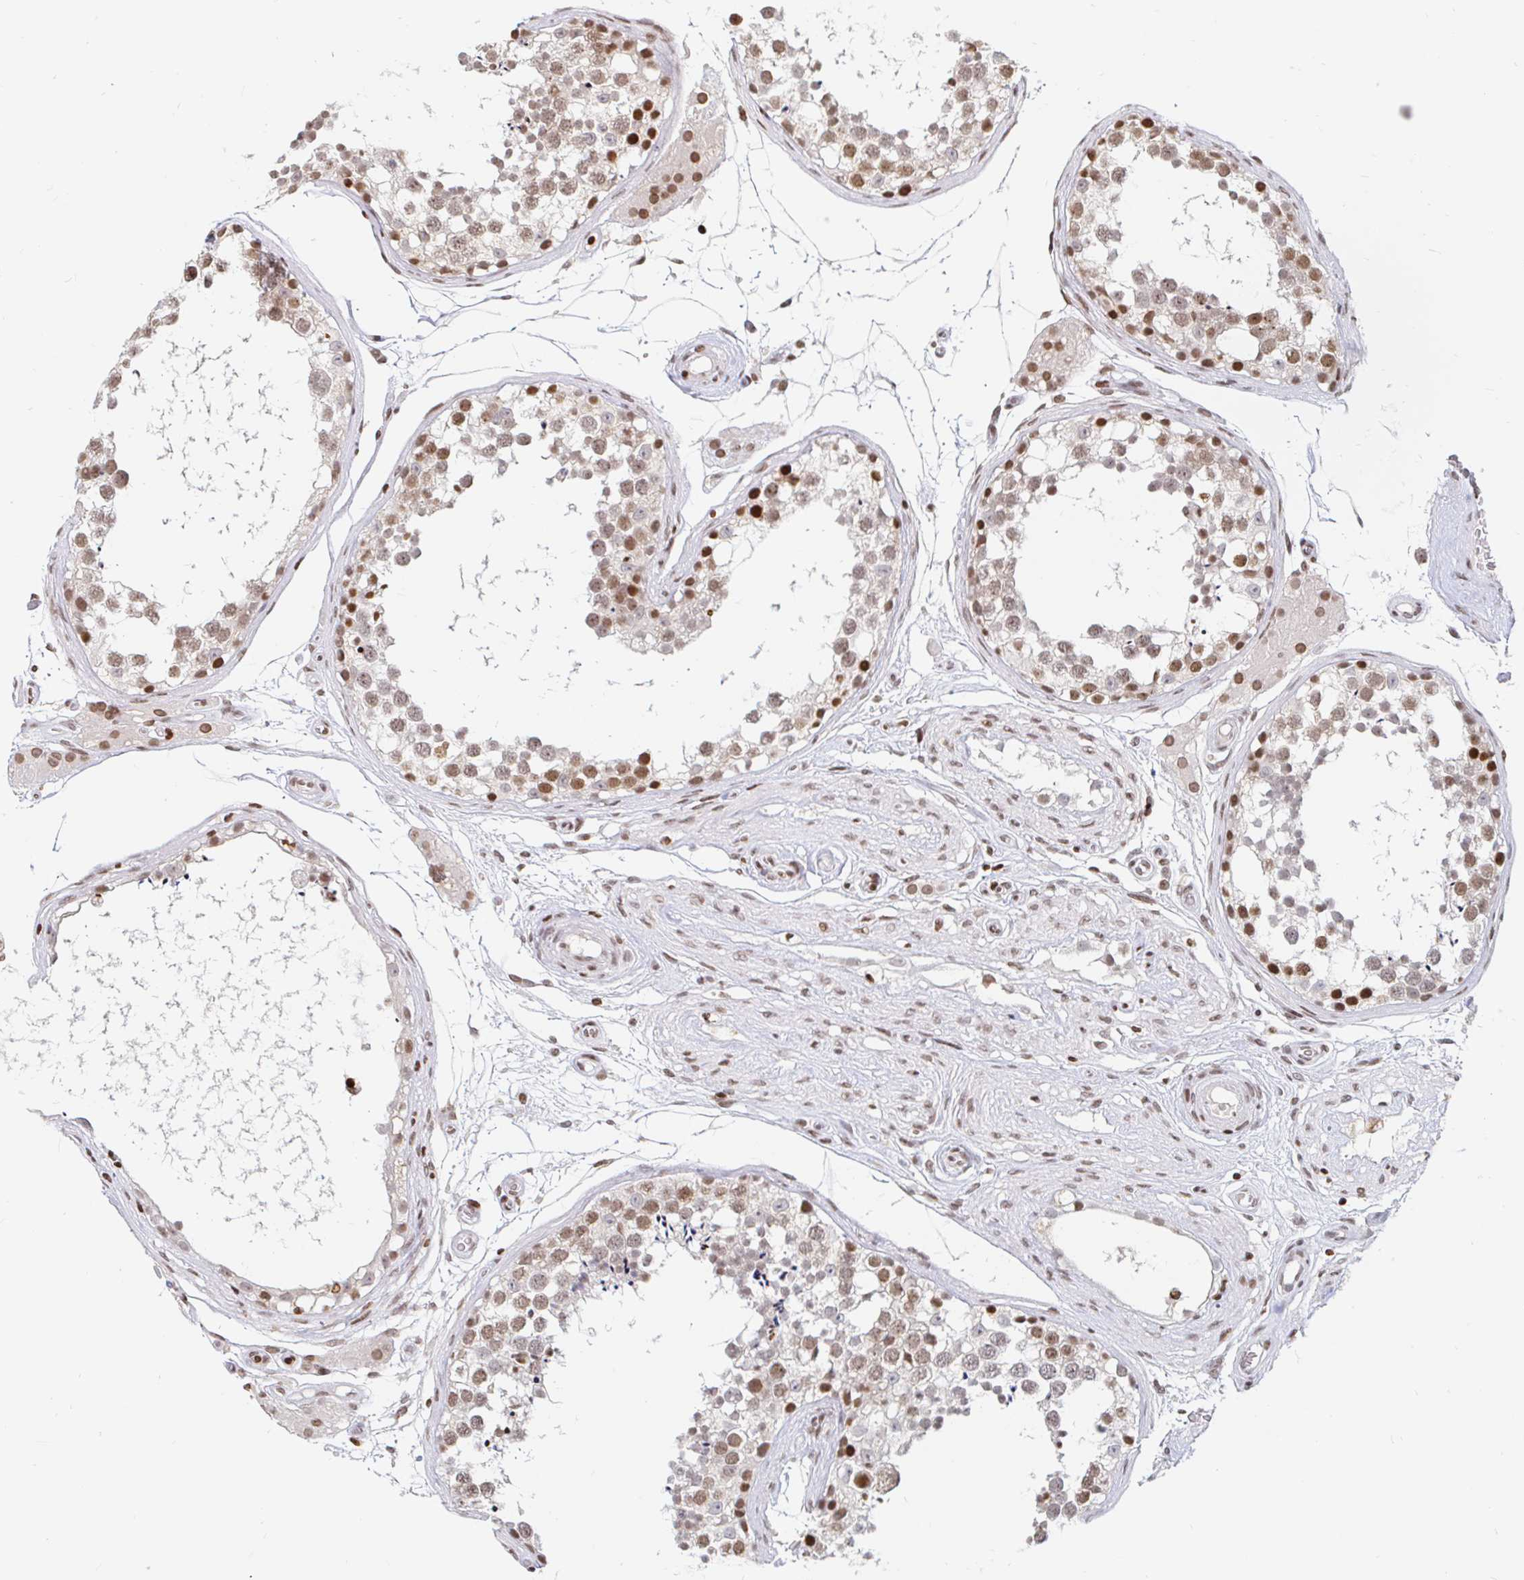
{"staining": {"intensity": "moderate", "quantity": "25%-75%", "location": "nuclear"}, "tissue": "testis", "cell_type": "Cells in seminiferous ducts", "image_type": "normal", "snomed": [{"axis": "morphology", "description": "Normal tissue, NOS"}, {"axis": "morphology", "description": "Seminoma, NOS"}, {"axis": "topography", "description": "Testis"}], "caption": "Protein staining reveals moderate nuclear staining in approximately 25%-75% of cells in seminiferous ducts in normal testis. Using DAB (brown) and hematoxylin (blue) stains, captured at high magnification using brightfield microscopy.", "gene": "HOXC10", "patient": {"sex": "male", "age": 65}}